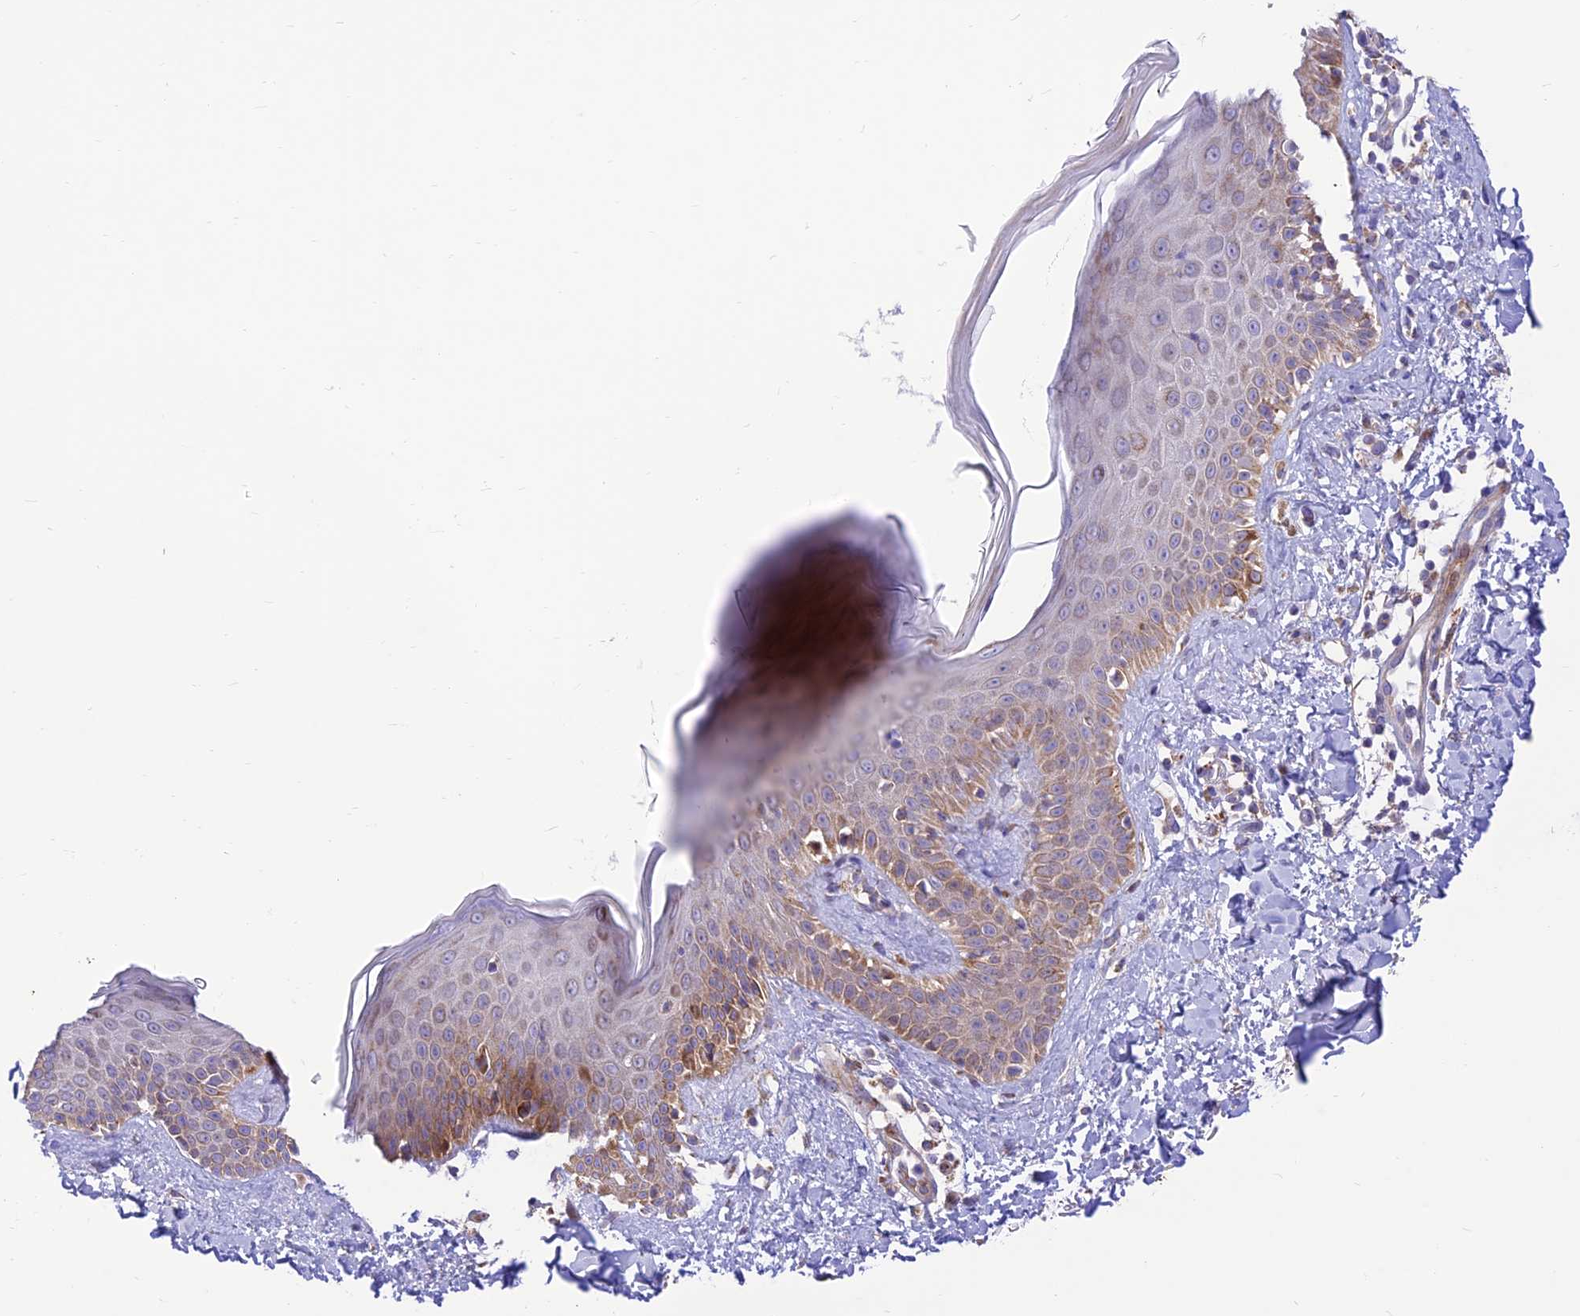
{"staining": {"intensity": "weak", "quantity": ">75%", "location": "cytoplasmic/membranous"}, "tissue": "skin", "cell_type": "Fibroblasts", "image_type": "normal", "snomed": [{"axis": "morphology", "description": "Normal tissue, NOS"}, {"axis": "topography", "description": "Skin"}], "caption": "This histopathology image exhibits IHC staining of benign human skin, with low weak cytoplasmic/membranous positivity in approximately >75% of fibroblasts.", "gene": "FAM186B", "patient": {"sex": "female", "age": 58}}